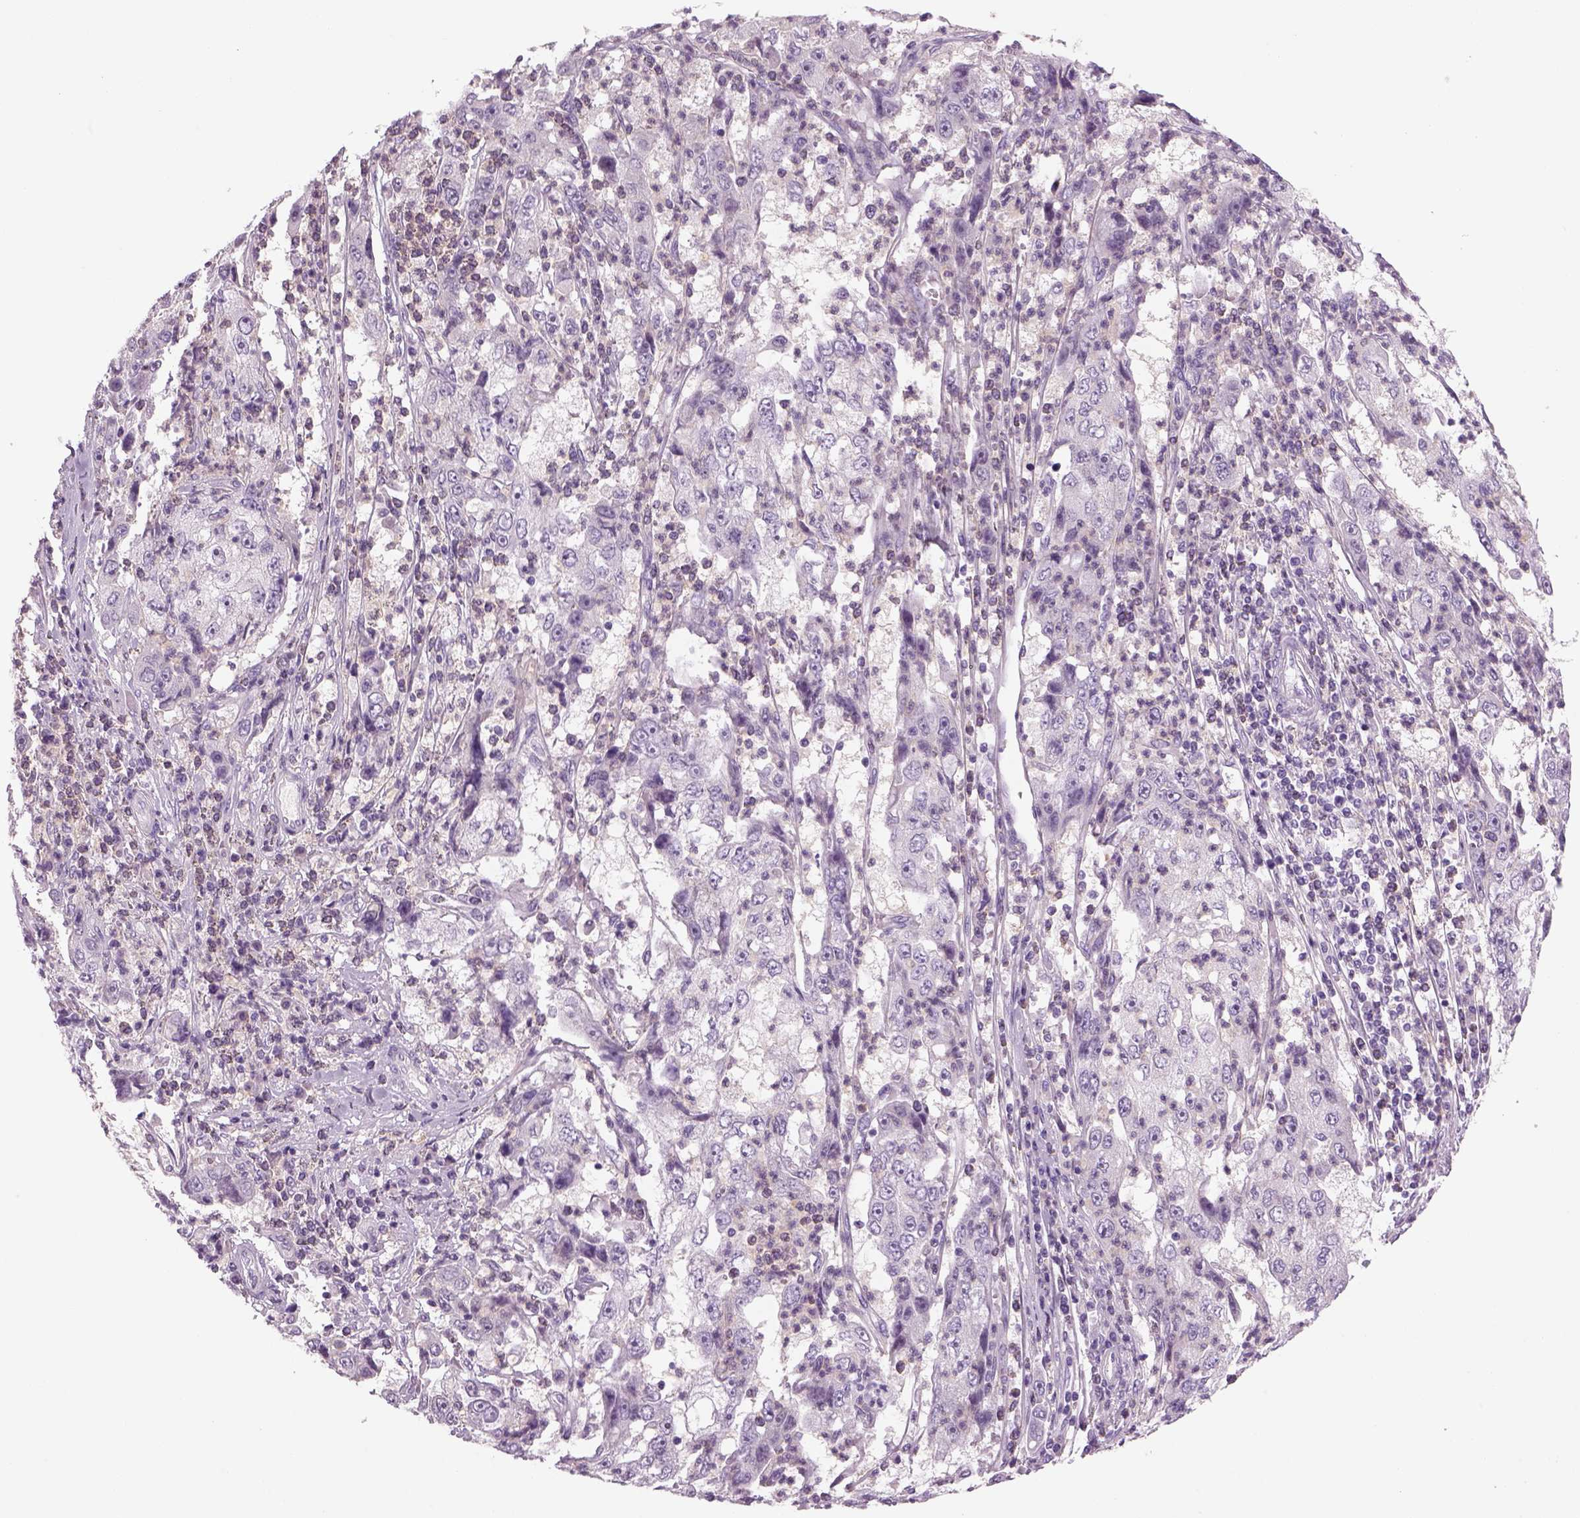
{"staining": {"intensity": "negative", "quantity": "none", "location": "none"}, "tissue": "cervical cancer", "cell_type": "Tumor cells", "image_type": "cancer", "snomed": [{"axis": "morphology", "description": "Squamous cell carcinoma, NOS"}, {"axis": "topography", "description": "Cervix"}], "caption": "This is an immunohistochemistry micrograph of cervical cancer (squamous cell carcinoma). There is no expression in tumor cells.", "gene": "MDH1B", "patient": {"sex": "female", "age": 36}}